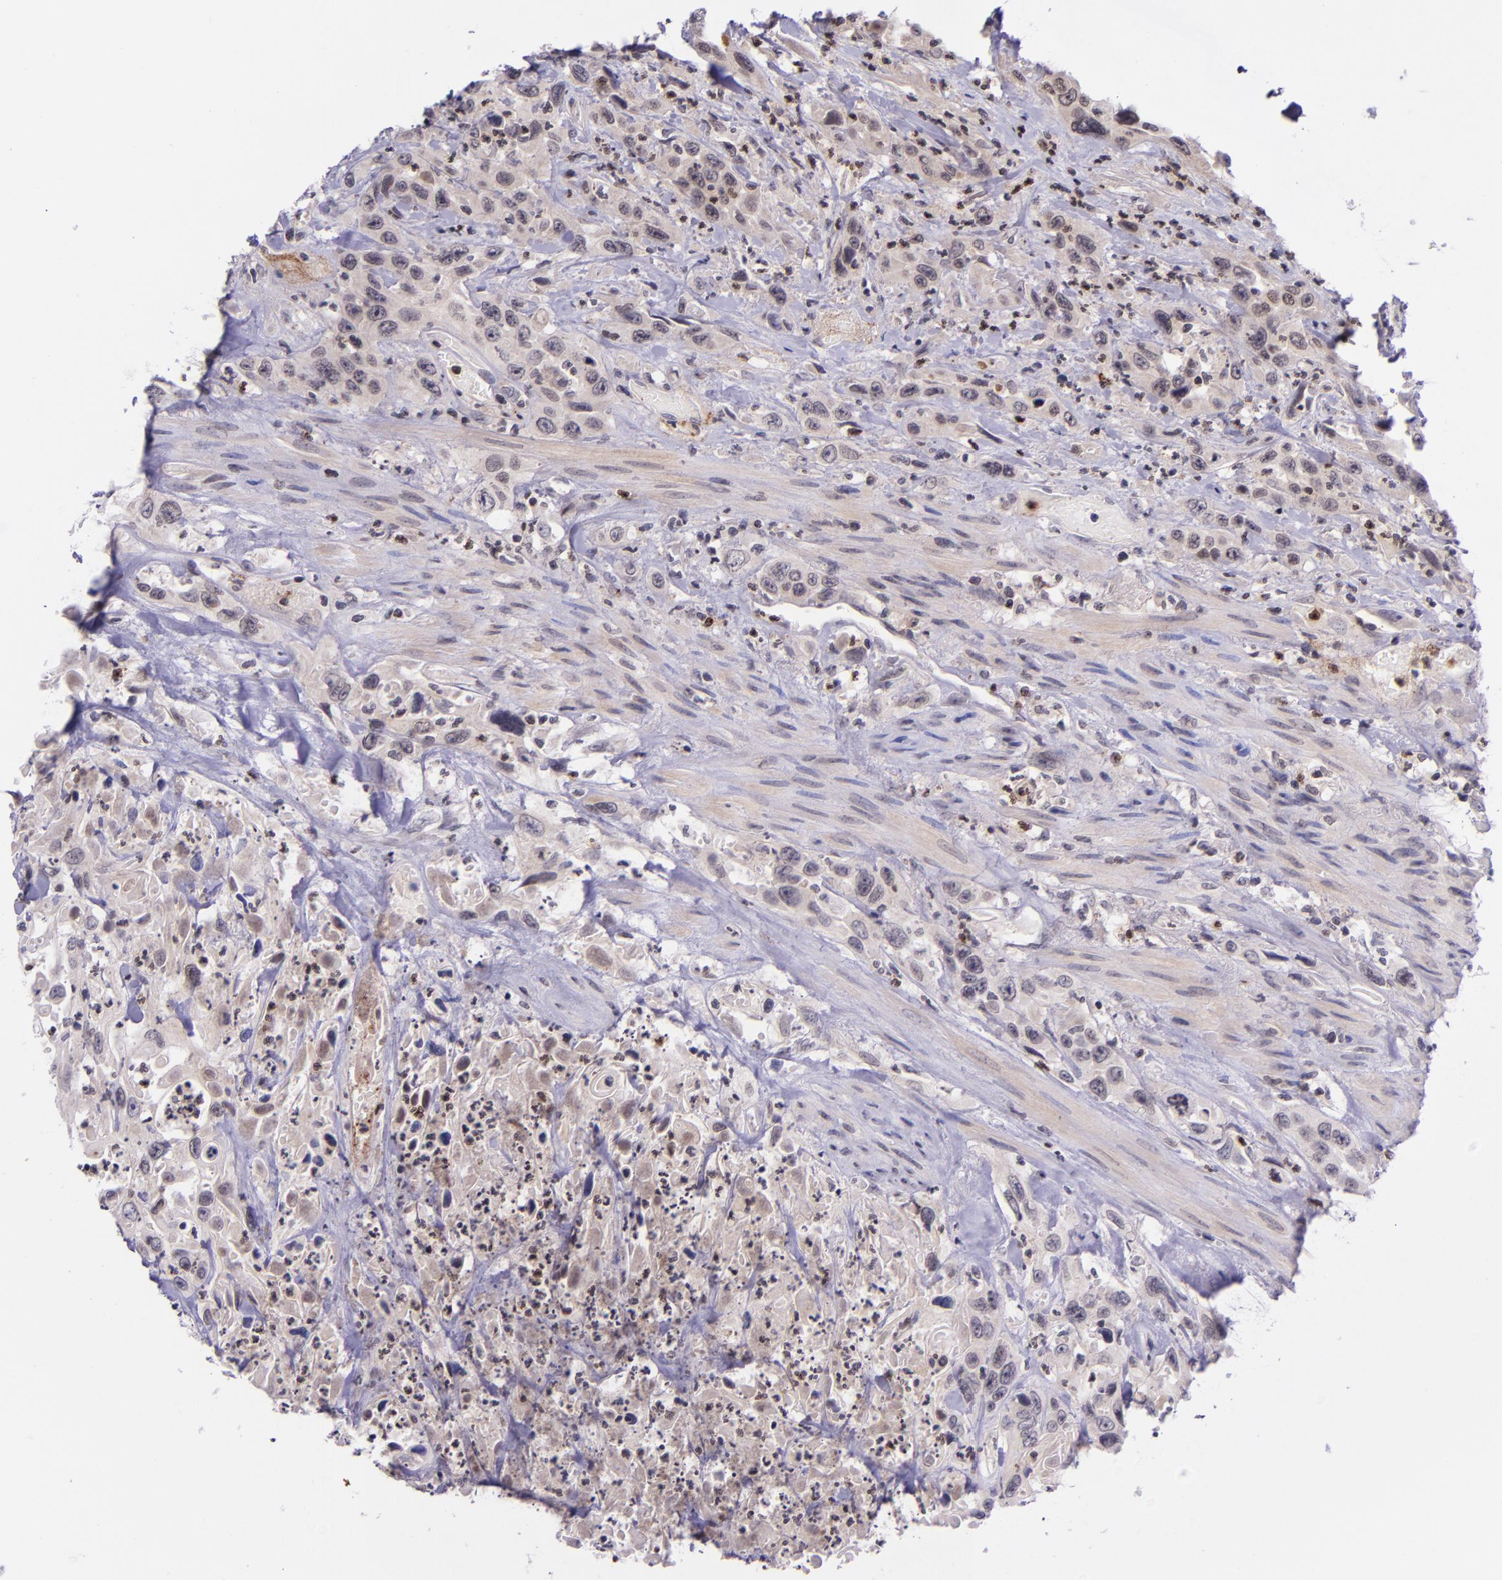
{"staining": {"intensity": "weak", "quantity": "25%-75%", "location": "cytoplasmic/membranous"}, "tissue": "urothelial cancer", "cell_type": "Tumor cells", "image_type": "cancer", "snomed": [{"axis": "morphology", "description": "Urothelial carcinoma, High grade"}, {"axis": "topography", "description": "Urinary bladder"}], "caption": "Urothelial cancer stained for a protein displays weak cytoplasmic/membranous positivity in tumor cells.", "gene": "SELL", "patient": {"sex": "female", "age": 84}}